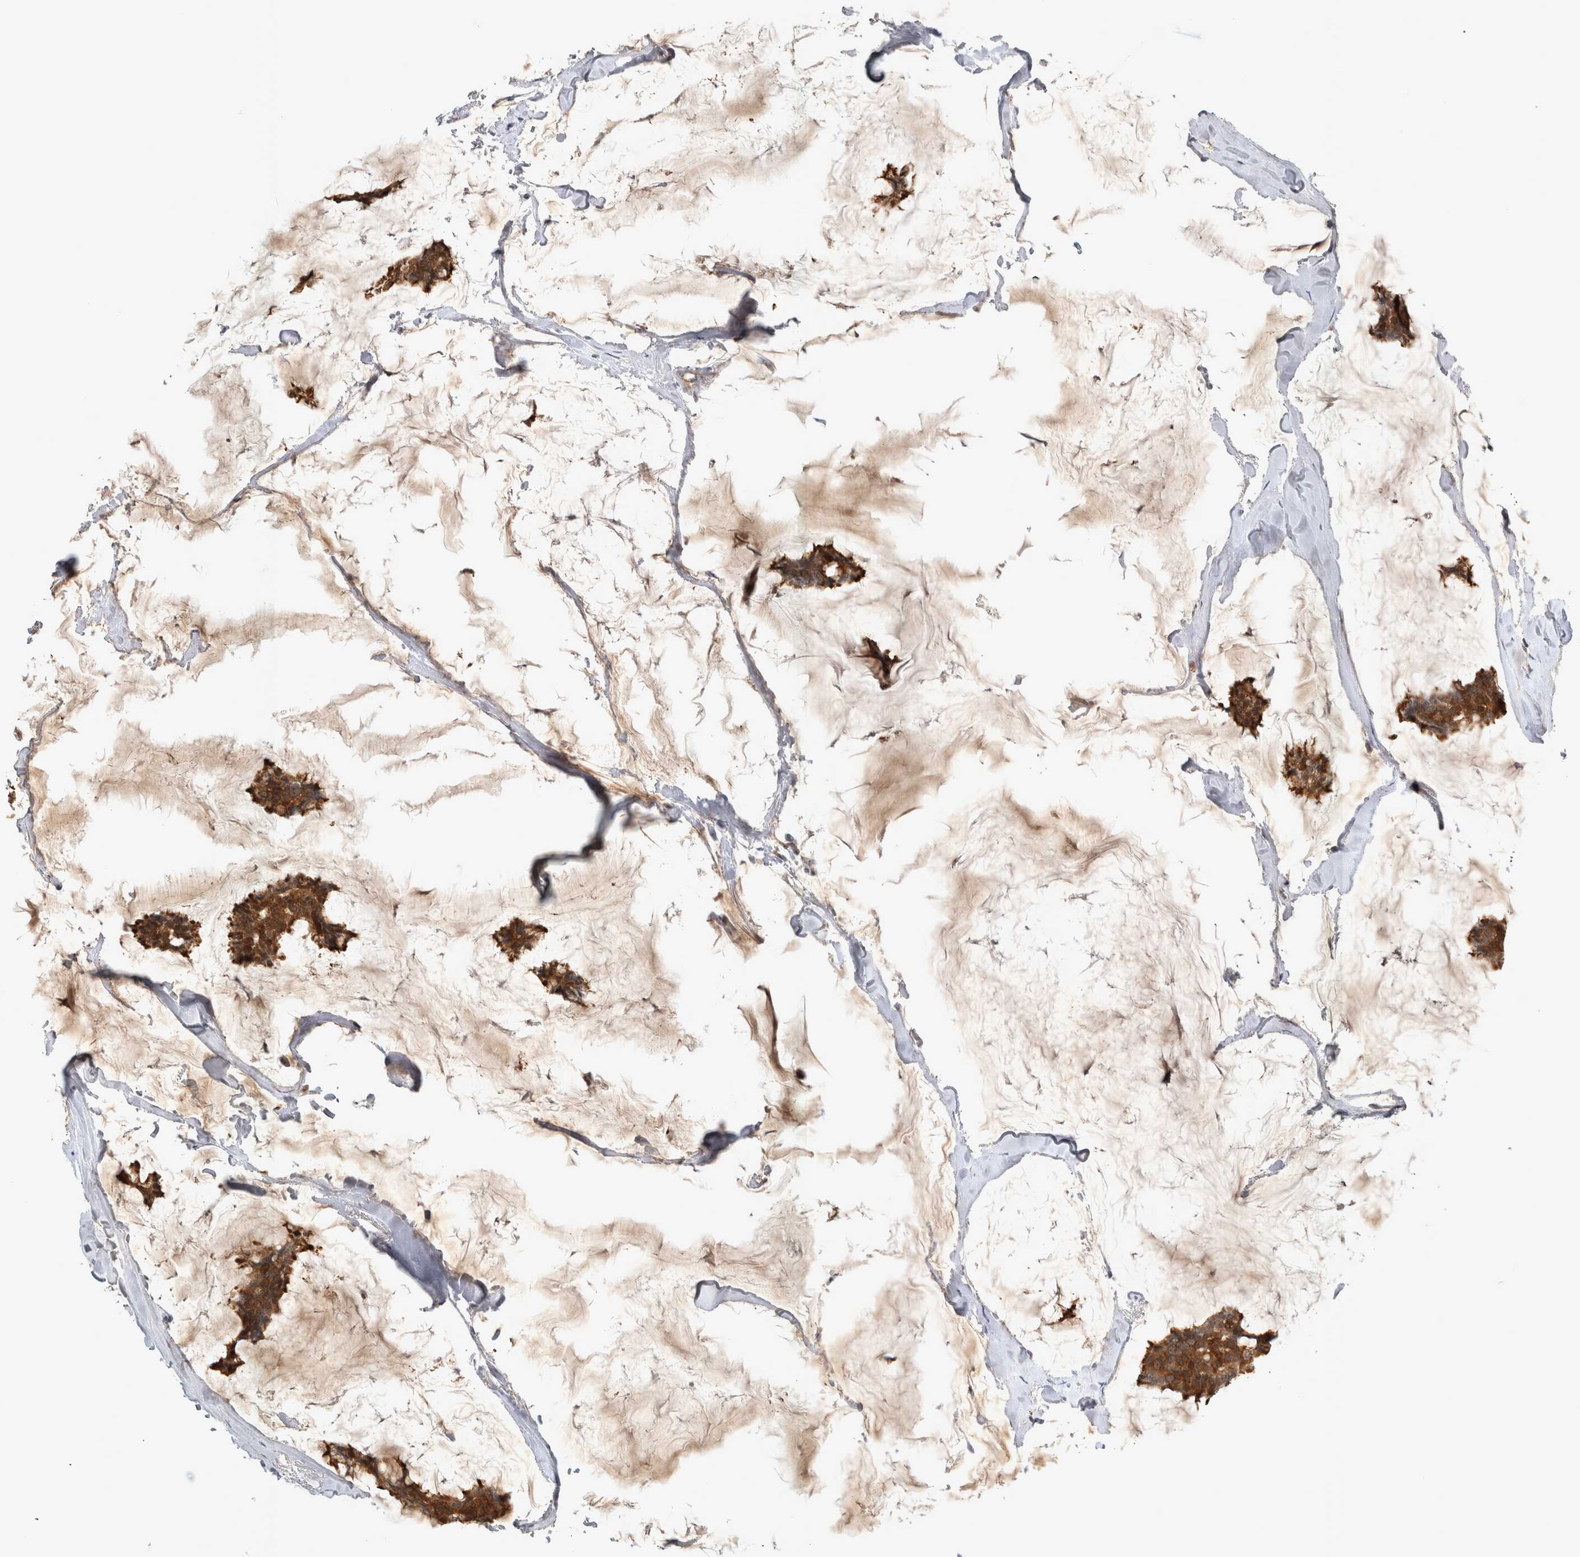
{"staining": {"intensity": "moderate", "quantity": ">75%", "location": "cytoplasmic/membranous"}, "tissue": "breast cancer", "cell_type": "Tumor cells", "image_type": "cancer", "snomed": [{"axis": "morphology", "description": "Duct carcinoma"}, {"axis": "topography", "description": "Breast"}], "caption": "This is a histology image of IHC staining of breast cancer, which shows moderate staining in the cytoplasmic/membranous of tumor cells.", "gene": "TRMT61B", "patient": {"sex": "female", "age": 93}}